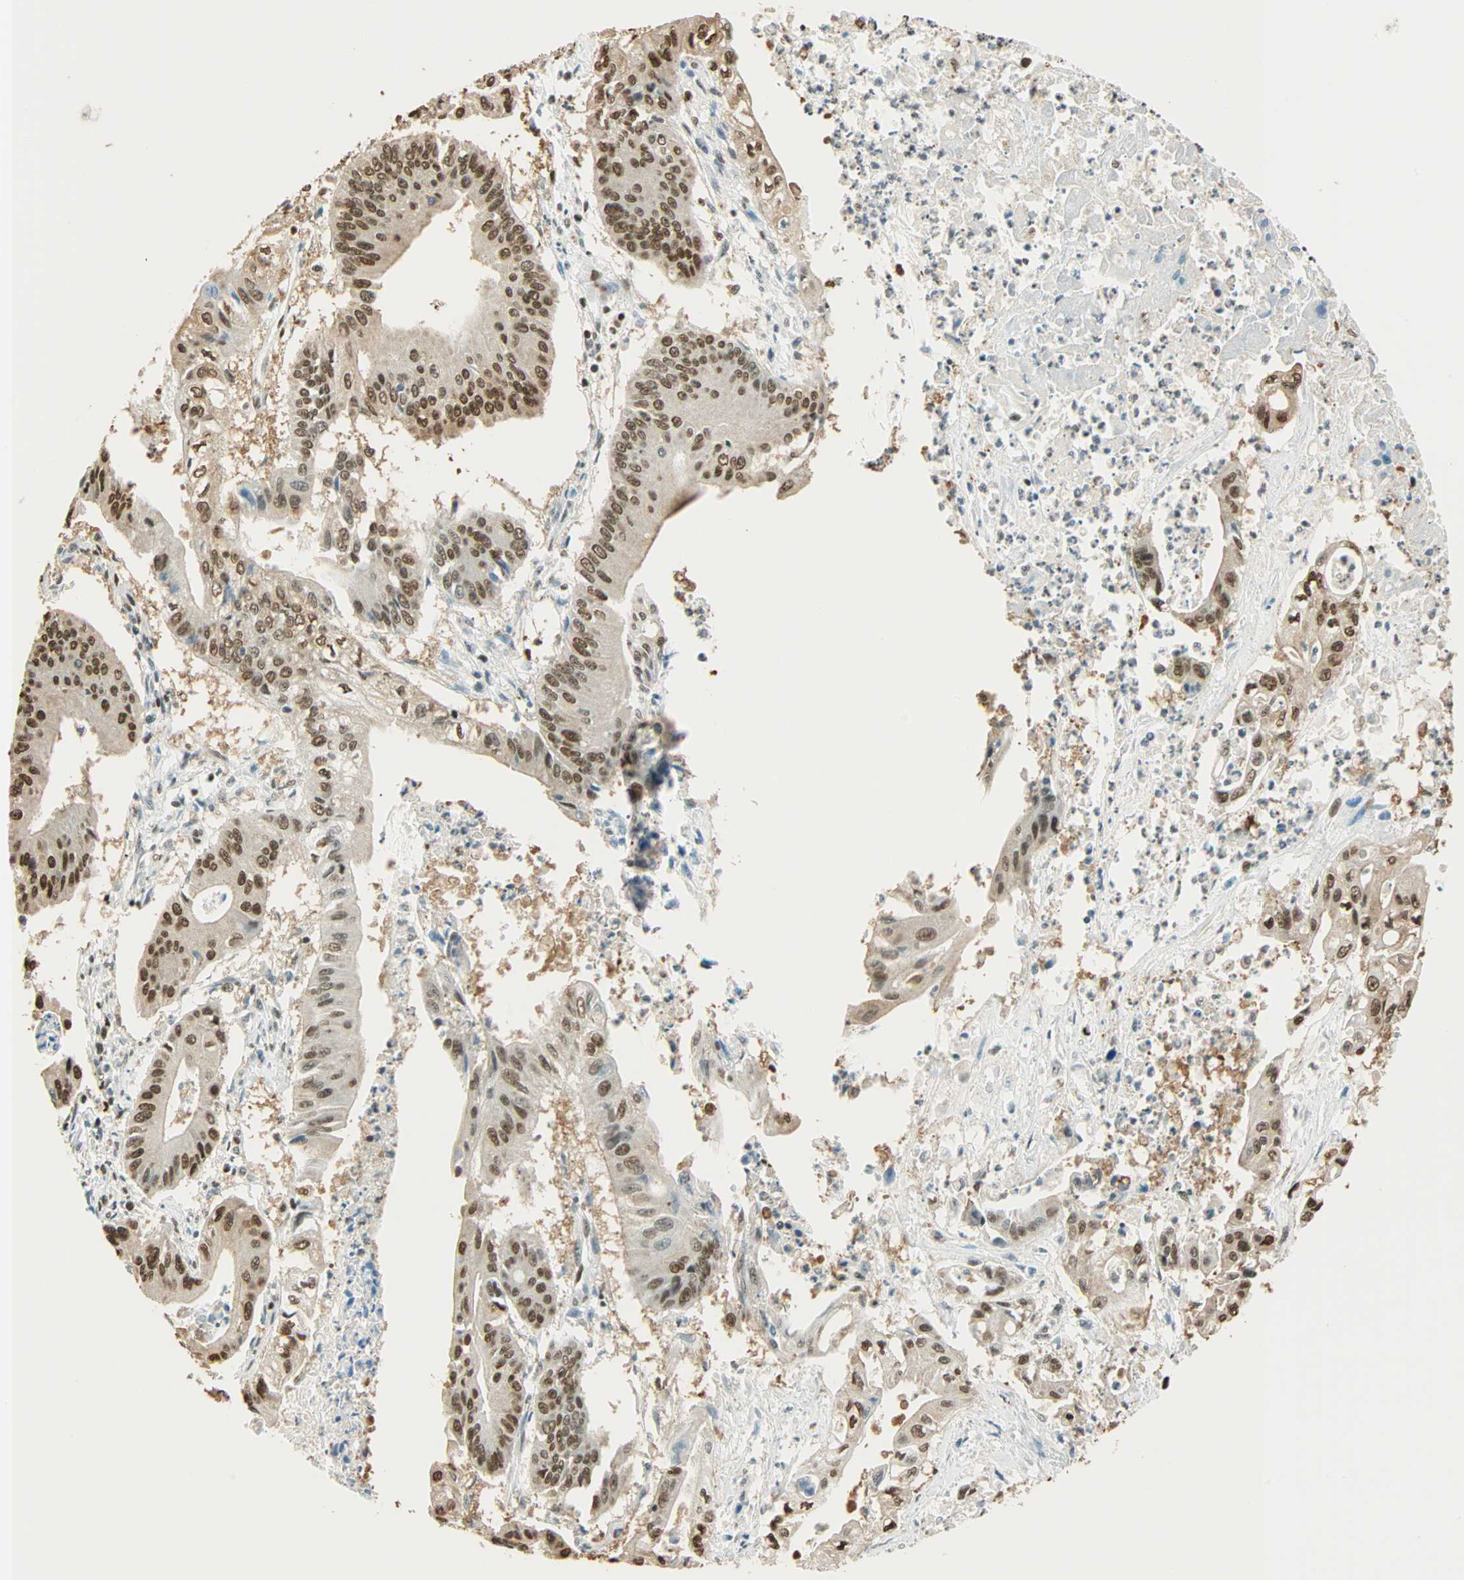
{"staining": {"intensity": "moderate", "quantity": ">75%", "location": "cytoplasmic/membranous,nuclear"}, "tissue": "pancreatic cancer", "cell_type": "Tumor cells", "image_type": "cancer", "snomed": [{"axis": "morphology", "description": "Normal tissue, NOS"}, {"axis": "topography", "description": "Lymph node"}], "caption": "This is an image of IHC staining of pancreatic cancer, which shows moderate staining in the cytoplasmic/membranous and nuclear of tumor cells.", "gene": "FANCG", "patient": {"sex": "male", "age": 62}}